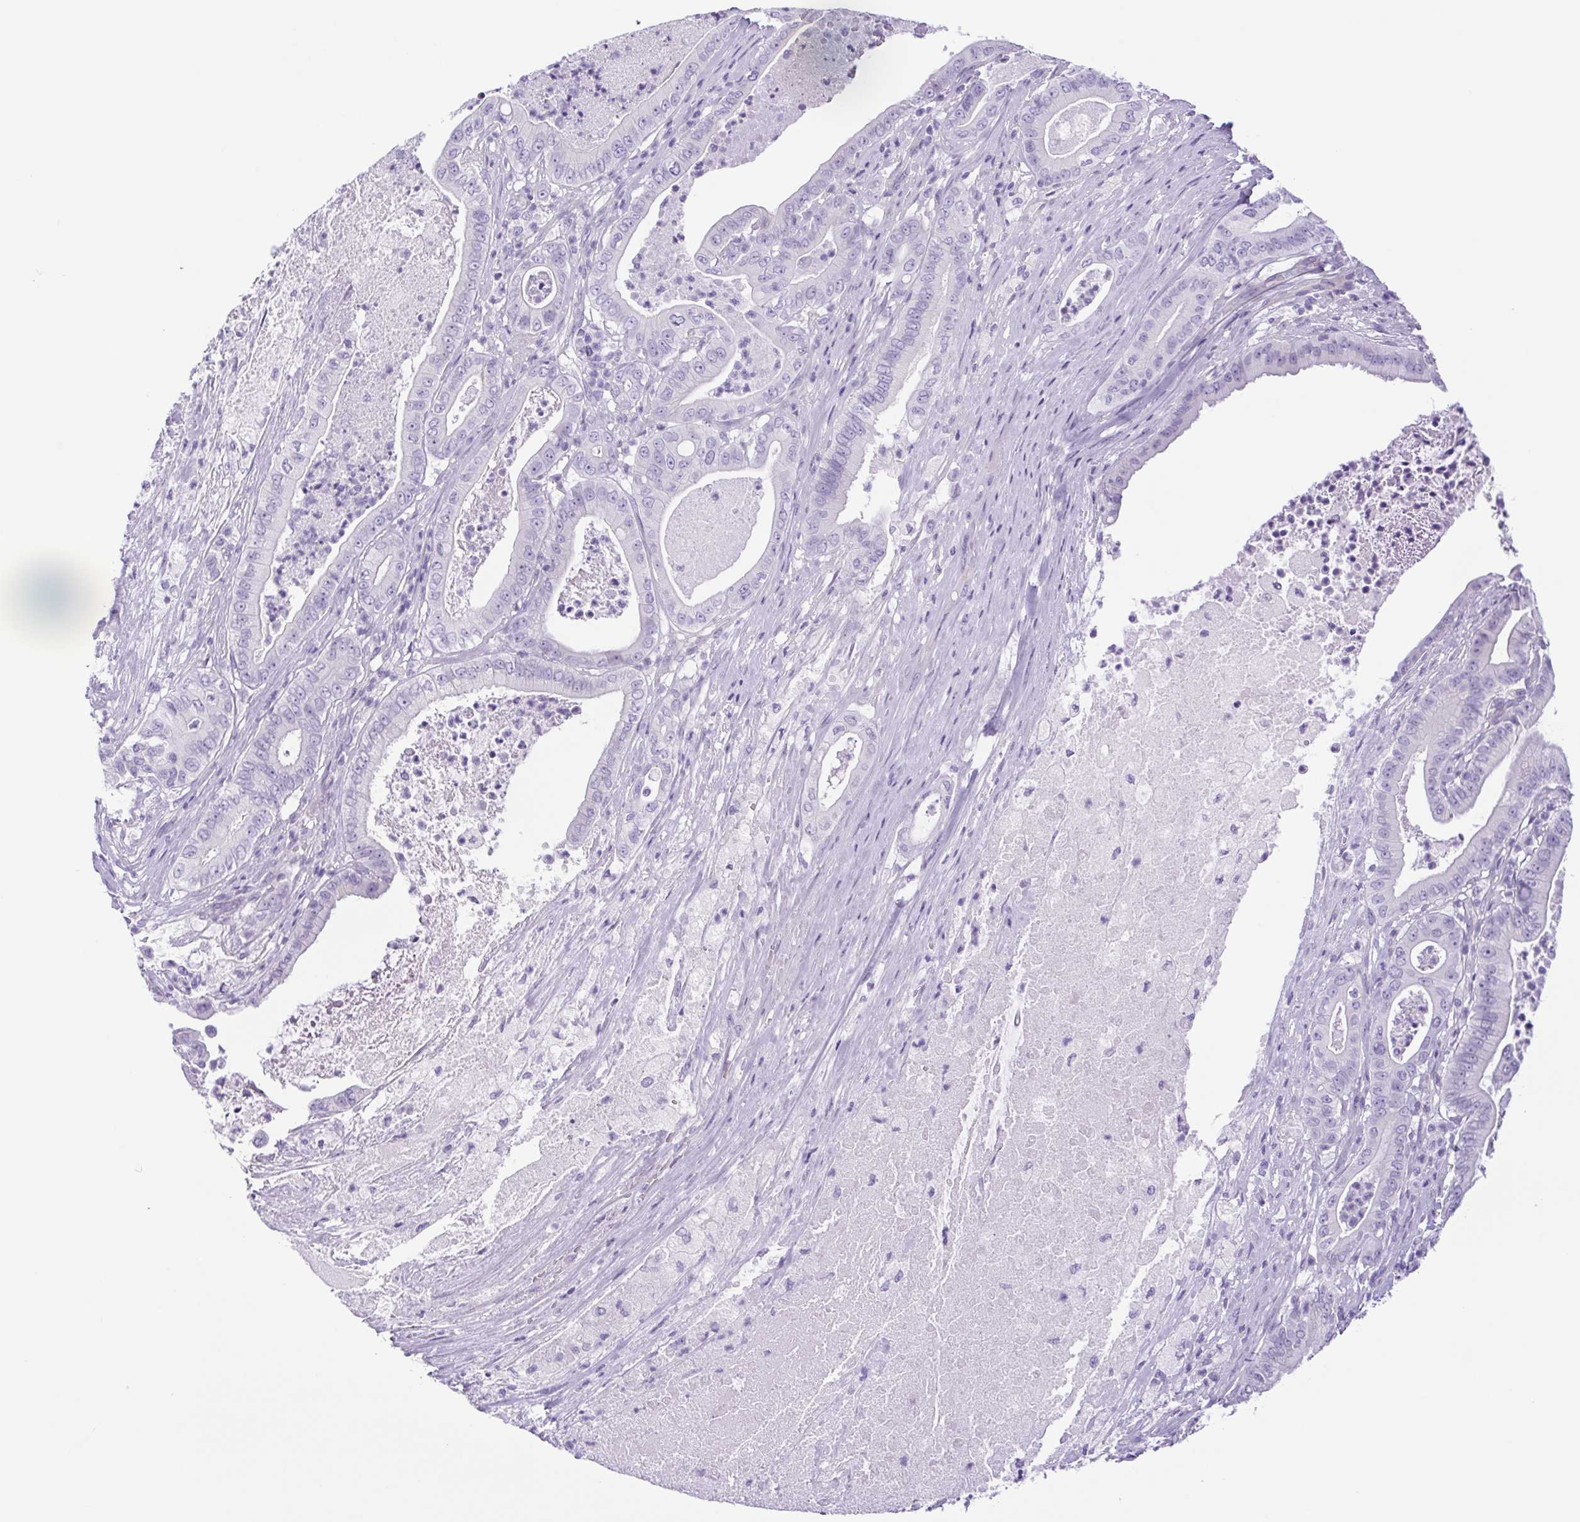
{"staining": {"intensity": "negative", "quantity": "none", "location": "none"}, "tissue": "pancreatic cancer", "cell_type": "Tumor cells", "image_type": "cancer", "snomed": [{"axis": "morphology", "description": "Adenocarcinoma, NOS"}, {"axis": "topography", "description": "Pancreas"}], "caption": "Photomicrograph shows no significant protein staining in tumor cells of pancreatic cancer (adenocarcinoma).", "gene": "CDSN", "patient": {"sex": "male", "age": 71}}